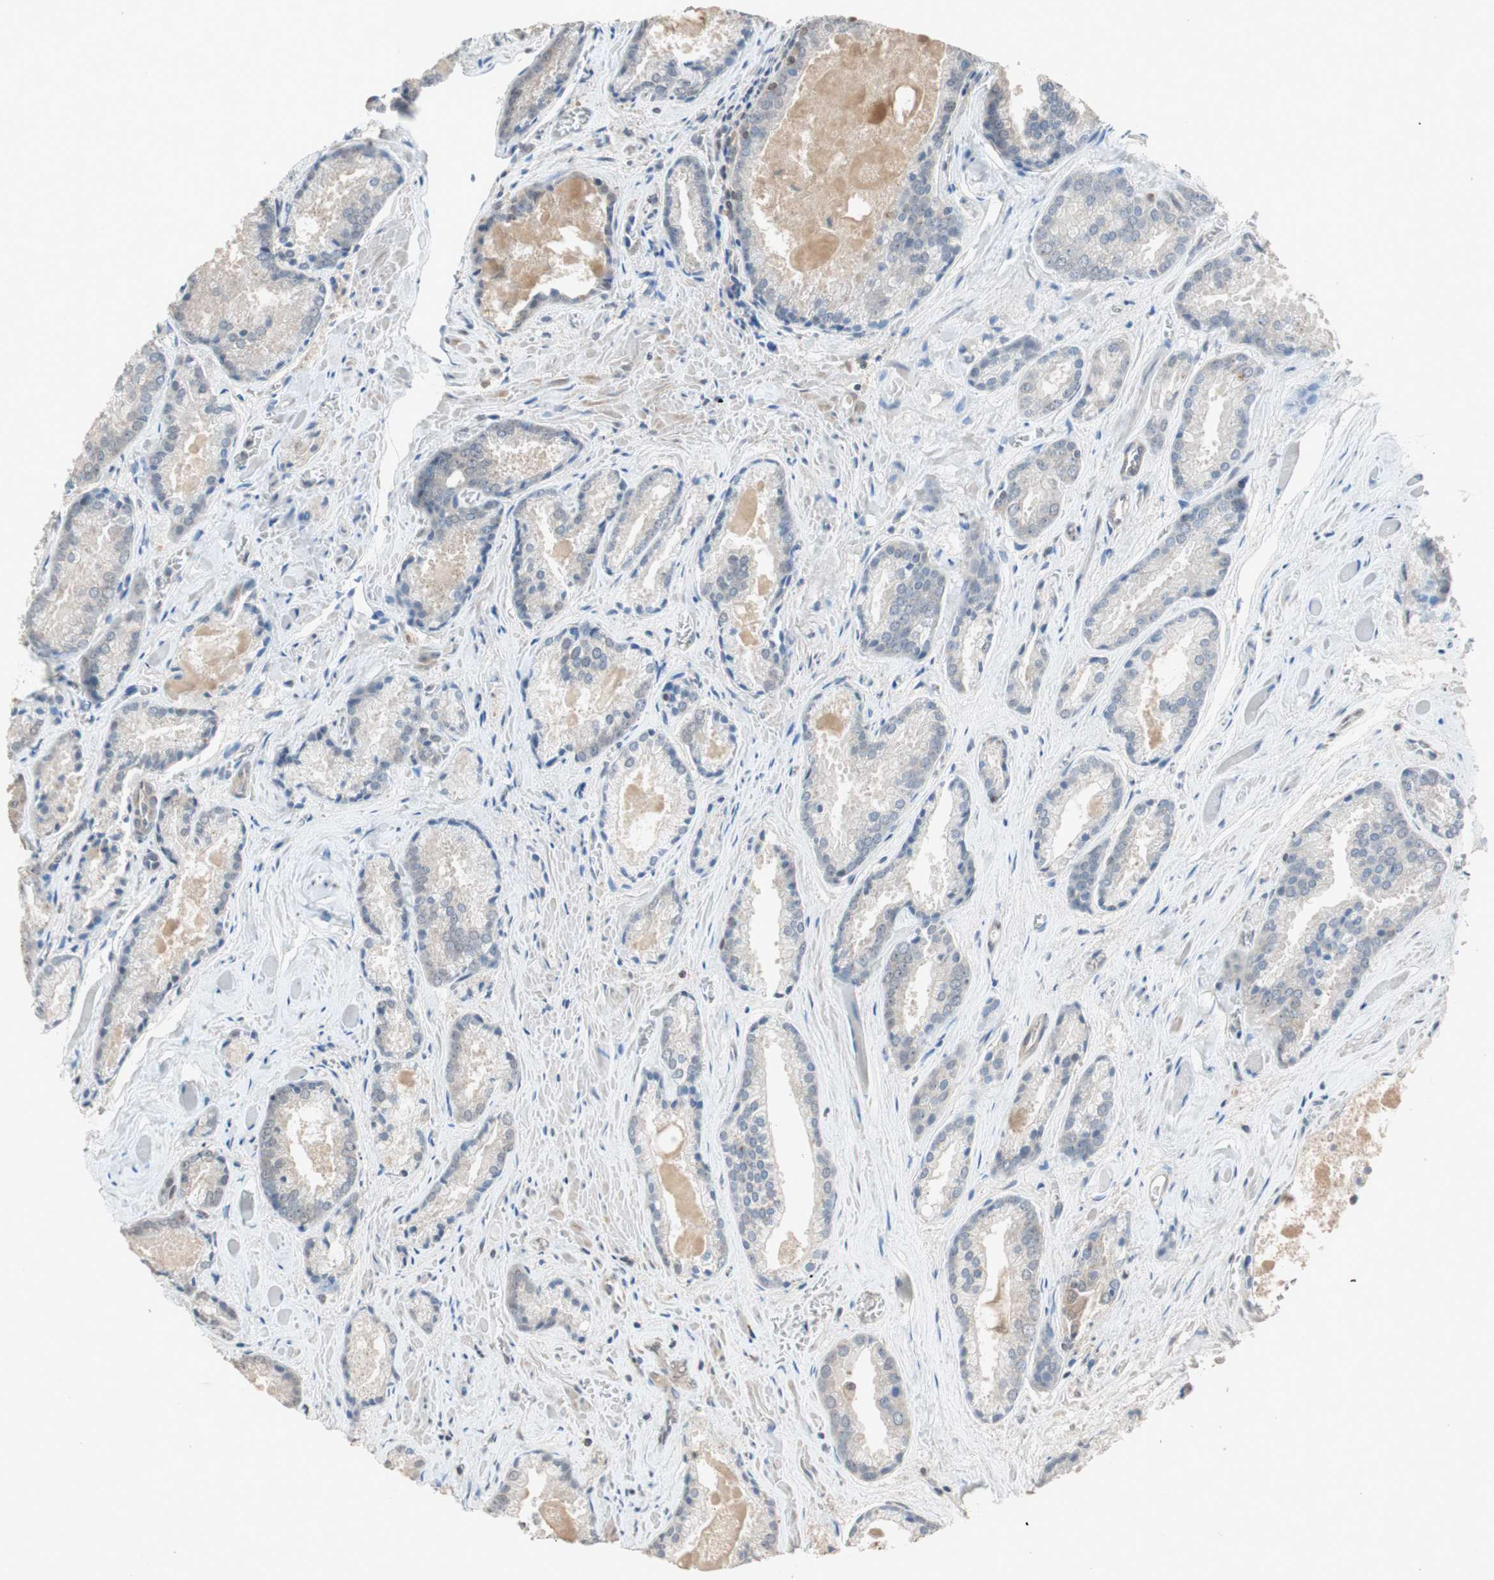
{"staining": {"intensity": "weak", "quantity": "25%-75%", "location": "cytoplasmic/membranous"}, "tissue": "prostate cancer", "cell_type": "Tumor cells", "image_type": "cancer", "snomed": [{"axis": "morphology", "description": "Adenocarcinoma, Low grade"}, {"axis": "topography", "description": "Prostate"}], "caption": "IHC (DAB) staining of human prostate cancer (adenocarcinoma (low-grade)) demonstrates weak cytoplasmic/membranous protein expression in about 25%-75% of tumor cells.", "gene": "GART", "patient": {"sex": "male", "age": 64}}